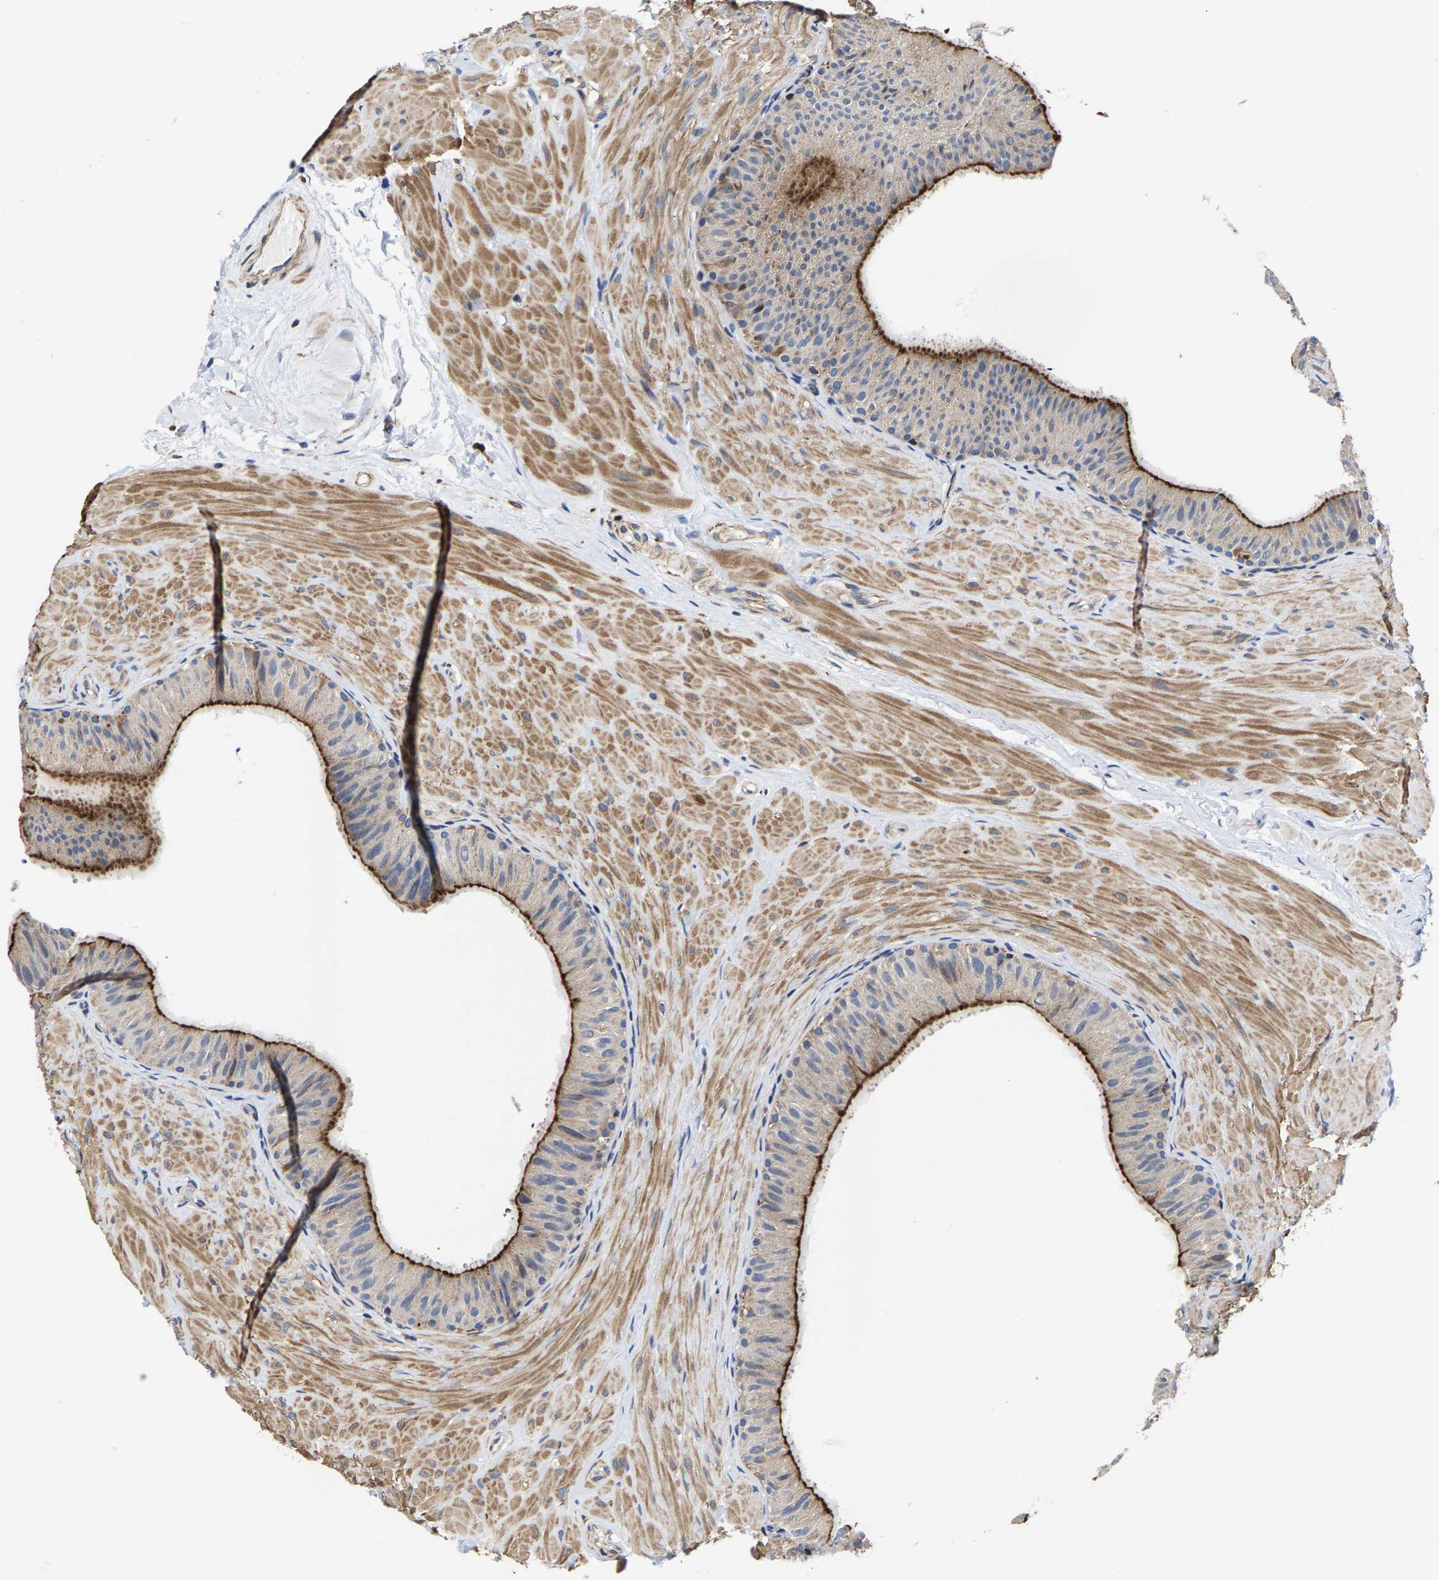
{"staining": {"intensity": "strong", "quantity": "<25%", "location": "cytoplasmic/membranous"}, "tissue": "epididymis", "cell_type": "Glandular cells", "image_type": "normal", "snomed": [{"axis": "morphology", "description": "Normal tissue, NOS"}, {"axis": "topography", "description": "Epididymis"}], "caption": "Immunohistochemistry (IHC) photomicrograph of unremarkable epididymis stained for a protein (brown), which exhibits medium levels of strong cytoplasmic/membranous staining in about <25% of glandular cells.", "gene": "PFKFB3", "patient": {"sex": "male", "age": 34}}